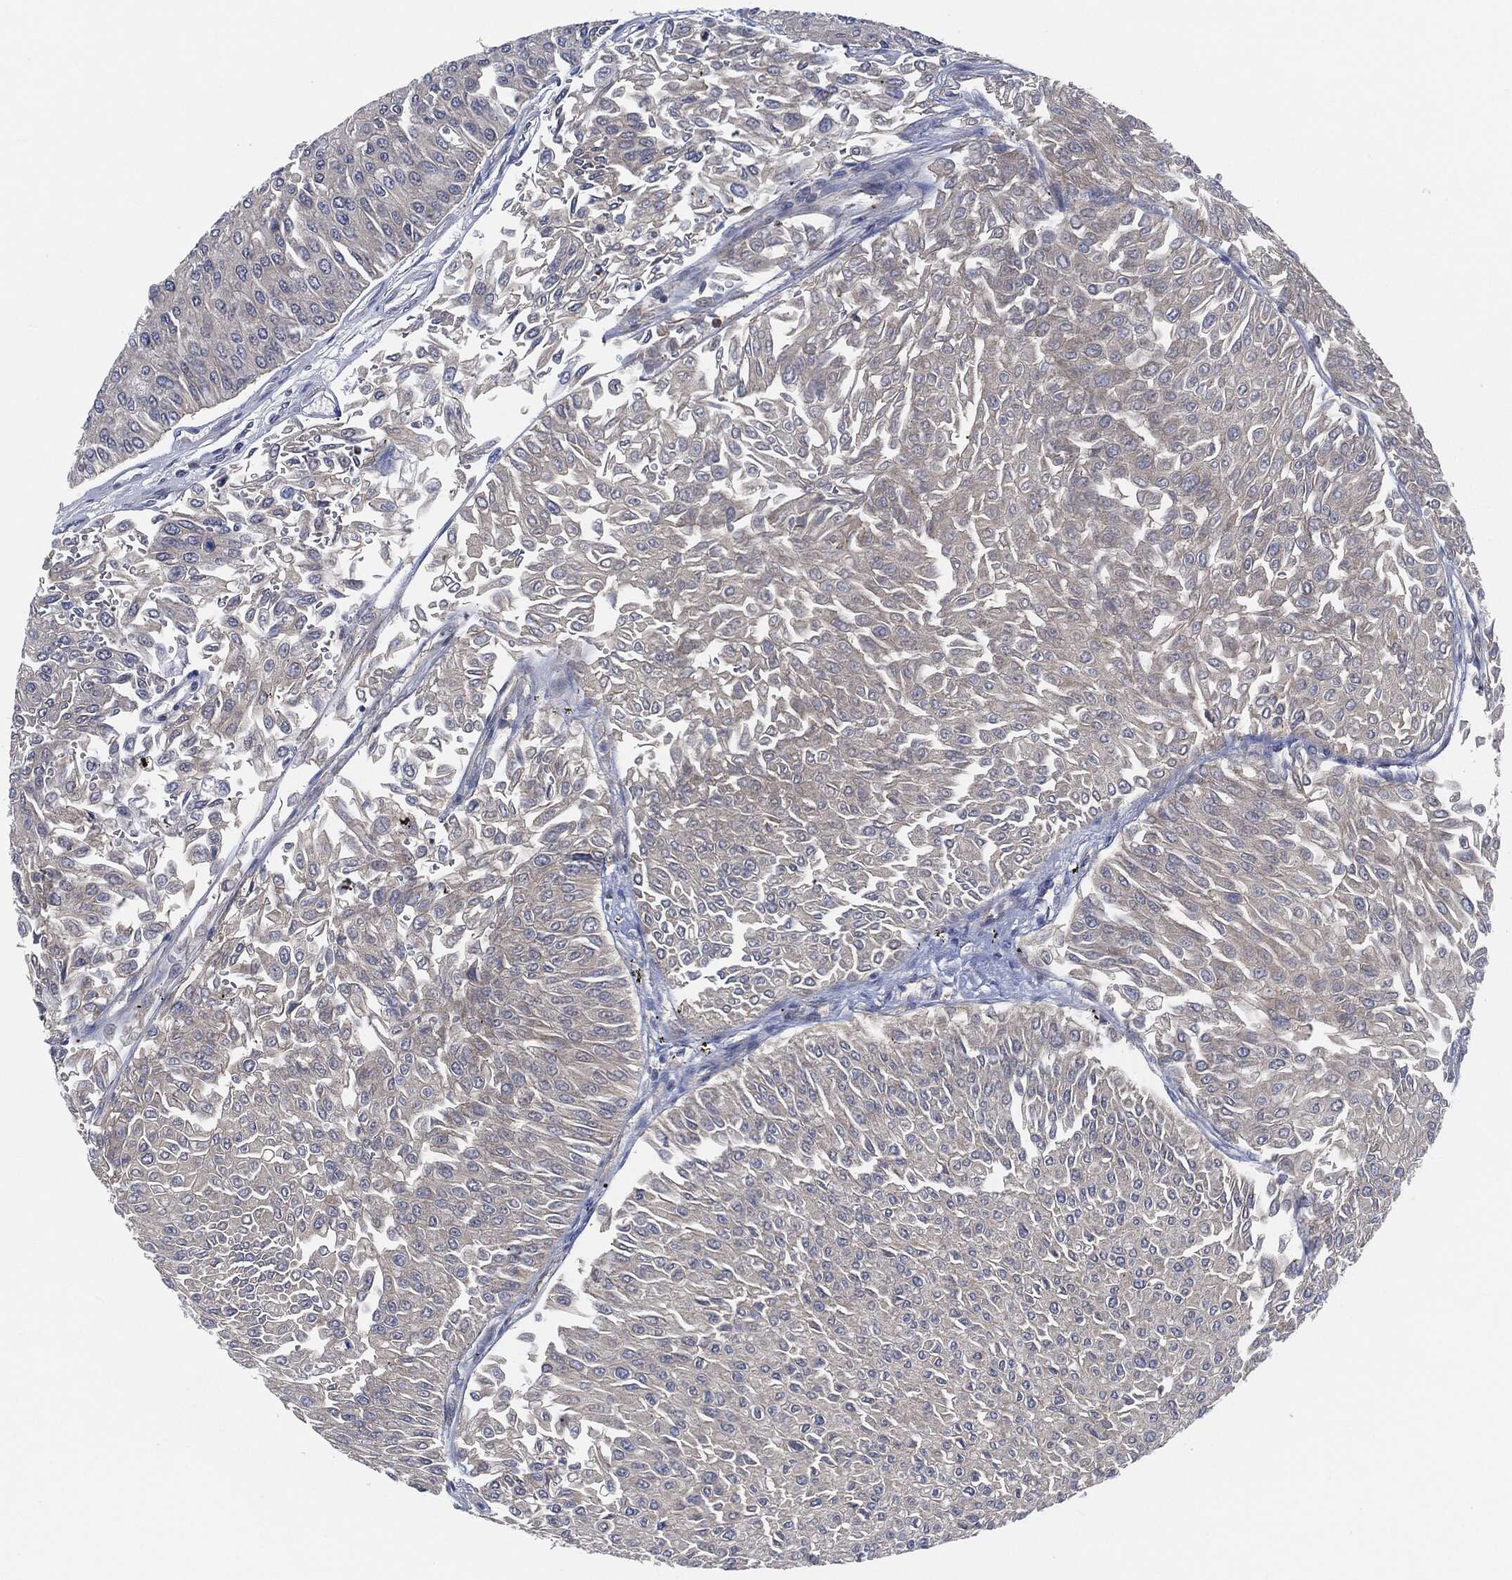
{"staining": {"intensity": "negative", "quantity": "none", "location": "none"}, "tissue": "urothelial cancer", "cell_type": "Tumor cells", "image_type": "cancer", "snomed": [{"axis": "morphology", "description": "Urothelial carcinoma, Low grade"}, {"axis": "topography", "description": "Urinary bladder"}], "caption": "The IHC image has no significant staining in tumor cells of urothelial cancer tissue.", "gene": "VSIG4", "patient": {"sex": "male", "age": 67}}